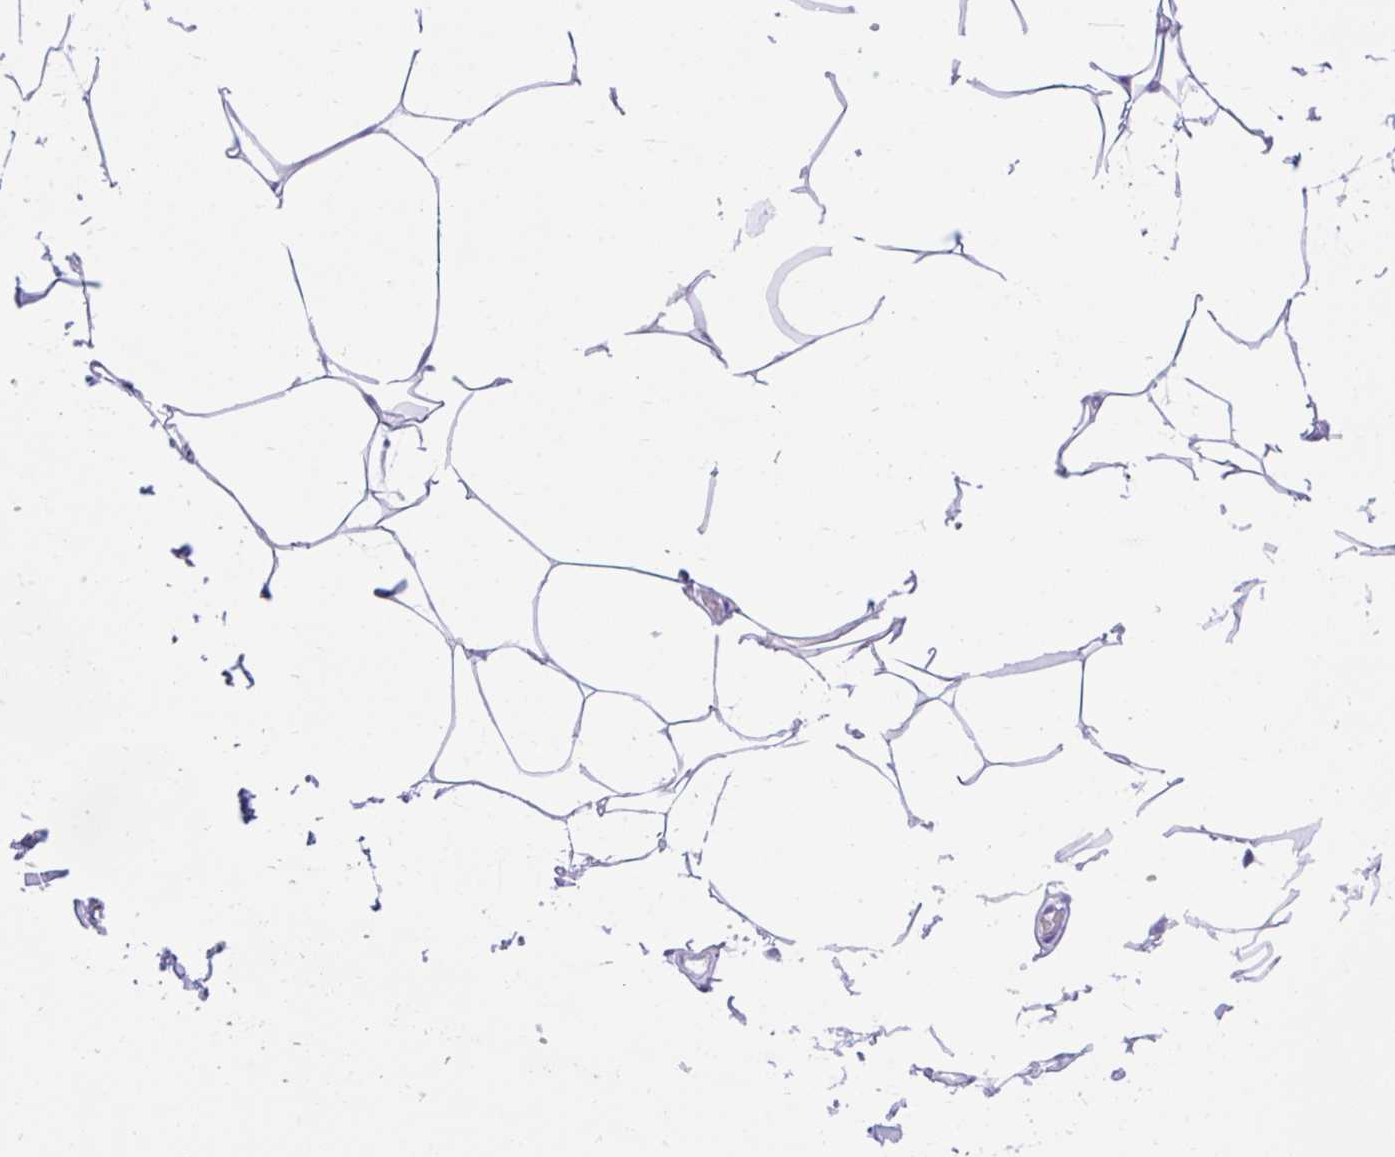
{"staining": {"intensity": "negative", "quantity": "none", "location": "none"}, "tissue": "adipose tissue", "cell_type": "Adipocytes", "image_type": "normal", "snomed": [{"axis": "morphology", "description": "Normal tissue, NOS"}, {"axis": "topography", "description": "Skin"}, {"axis": "topography", "description": "Peripheral nerve tissue"}], "caption": "Immunohistochemistry image of normal adipose tissue: human adipose tissue stained with DAB (3,3'-diaminobenzidine) demonstrates no significant protein expression in adipocytes. (DAB (3,3'-diaminobenzidine) IHC visualized using brightfield microscopy, high magnification).", "gene": "KCNN4", "patient": {"sex": "female", "age": 45}}